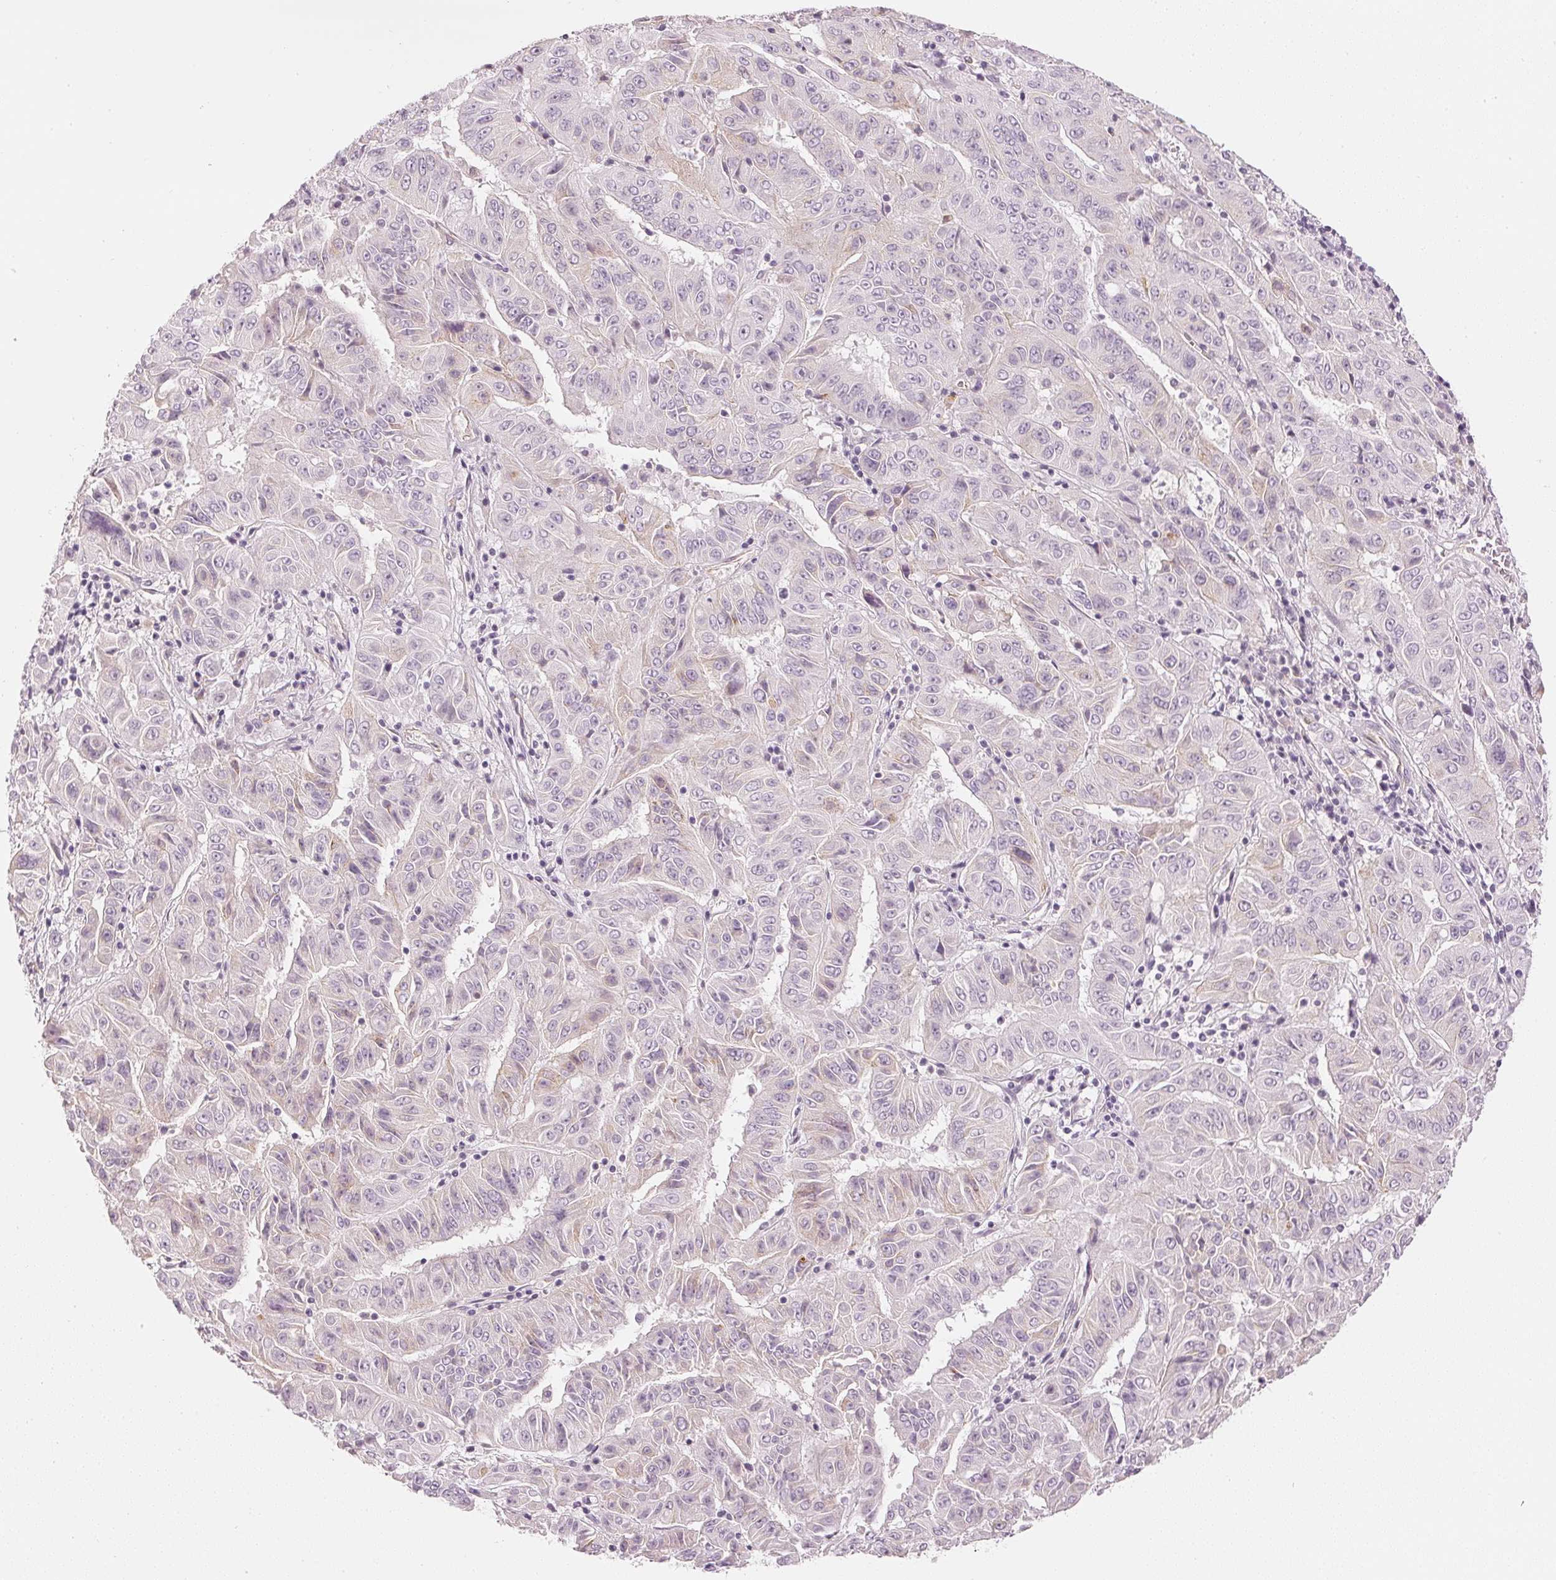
{"staining": {"intensity": "negative", "quantity": "none", "location": "none"}, "tissue": "pancreatic cancer", "cell_type": "Tumor cells", "image_type": "cancer", "snomed": [{"axis": "morphology", "description": "Adenocarcinoma, NOS"}, {"axis": "topography", "description": "Pancreas"}], "caption": "This is a micrograph of immunohistochemistry (IHC) staining of pancreatic cancer, which shows no positivity in tumor cells. (IHC, brightfield microscopy, high magnification).", "gene": "APLP1", "patient": {"sex": "male", "age": 63}}